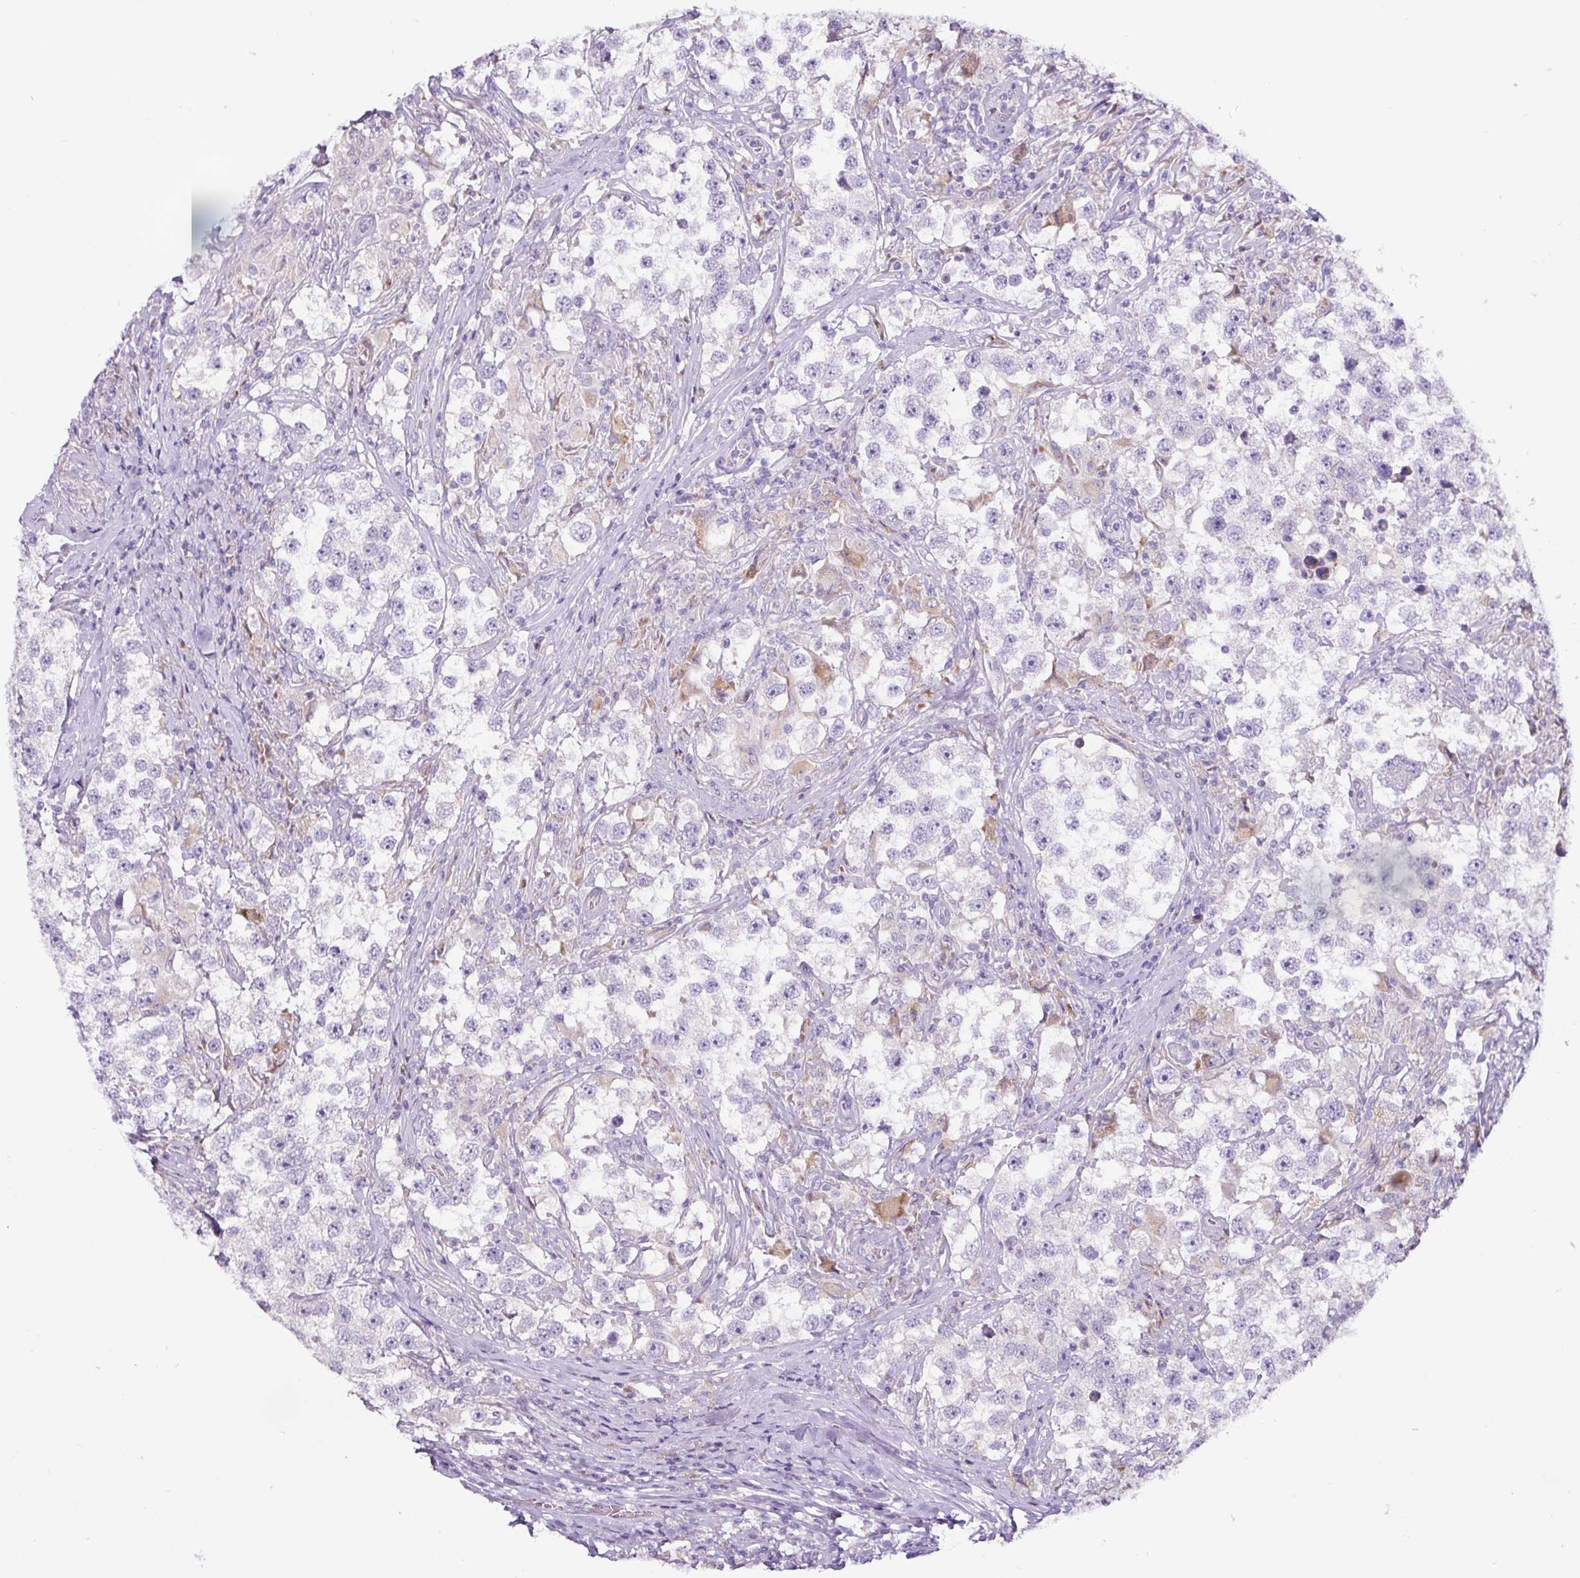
{"staining": {"intensity": "negative", "quantity": "none", "location": "none"}, "tissue": "testis cancer", "cell_type": "Tumor cells", "image_type": "cancer", "snomed": [{"axis": "morphology", "description": "Seminoma, NOS"}, {"axis": "topography", "description": "Testis"}], "caption": "Testis cancer (seminoma) was stained to show a protein in brown. There is no significant expression in tumor cells.", "gene": "HPS4", "patient": {"sex": "male", "age": 46}}